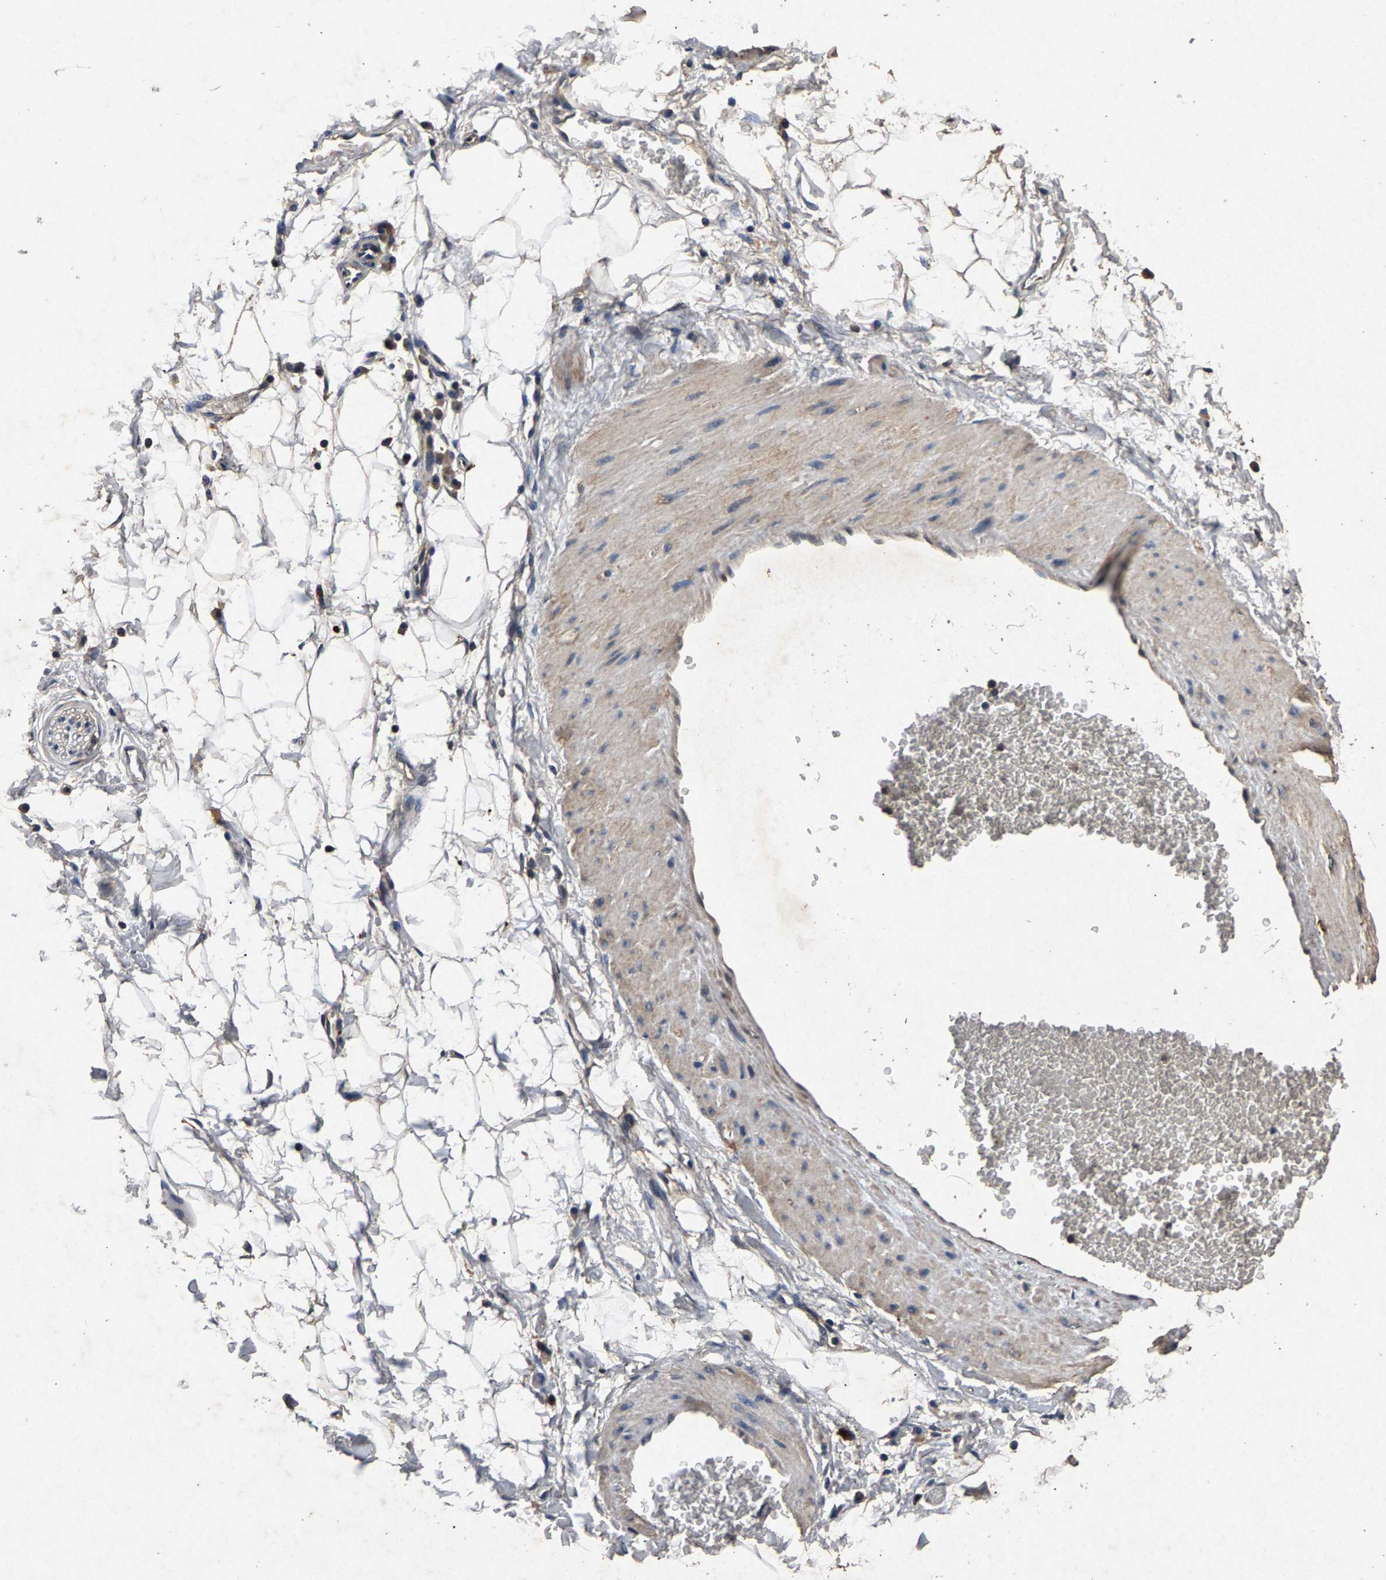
{"staining": {"intensity": "moderate", "quantity": ">75%", "location": "cytoplasmic/membranous"}, "tissue": "adipose tissue", "cell_type": "Adipocytes", "image_type": "normal", "snomed": [{"axis": "morphology", "description": "Normal tissue, NOS"}, {"axis": "topography", "description": "Soft tissue"}], "caption": "A histopathology image of human adipose tissue stained for a protein demonstrates moderate cytoplasmic/membranous brown staining in adipocytes. The protein of interest is stained brown, and the nuclei are stained in blue (DAB IHC with brightfield microscopy, high magnification).", "gene": "PPP1CC", "patient": {"sex": "male", "age": 72}}